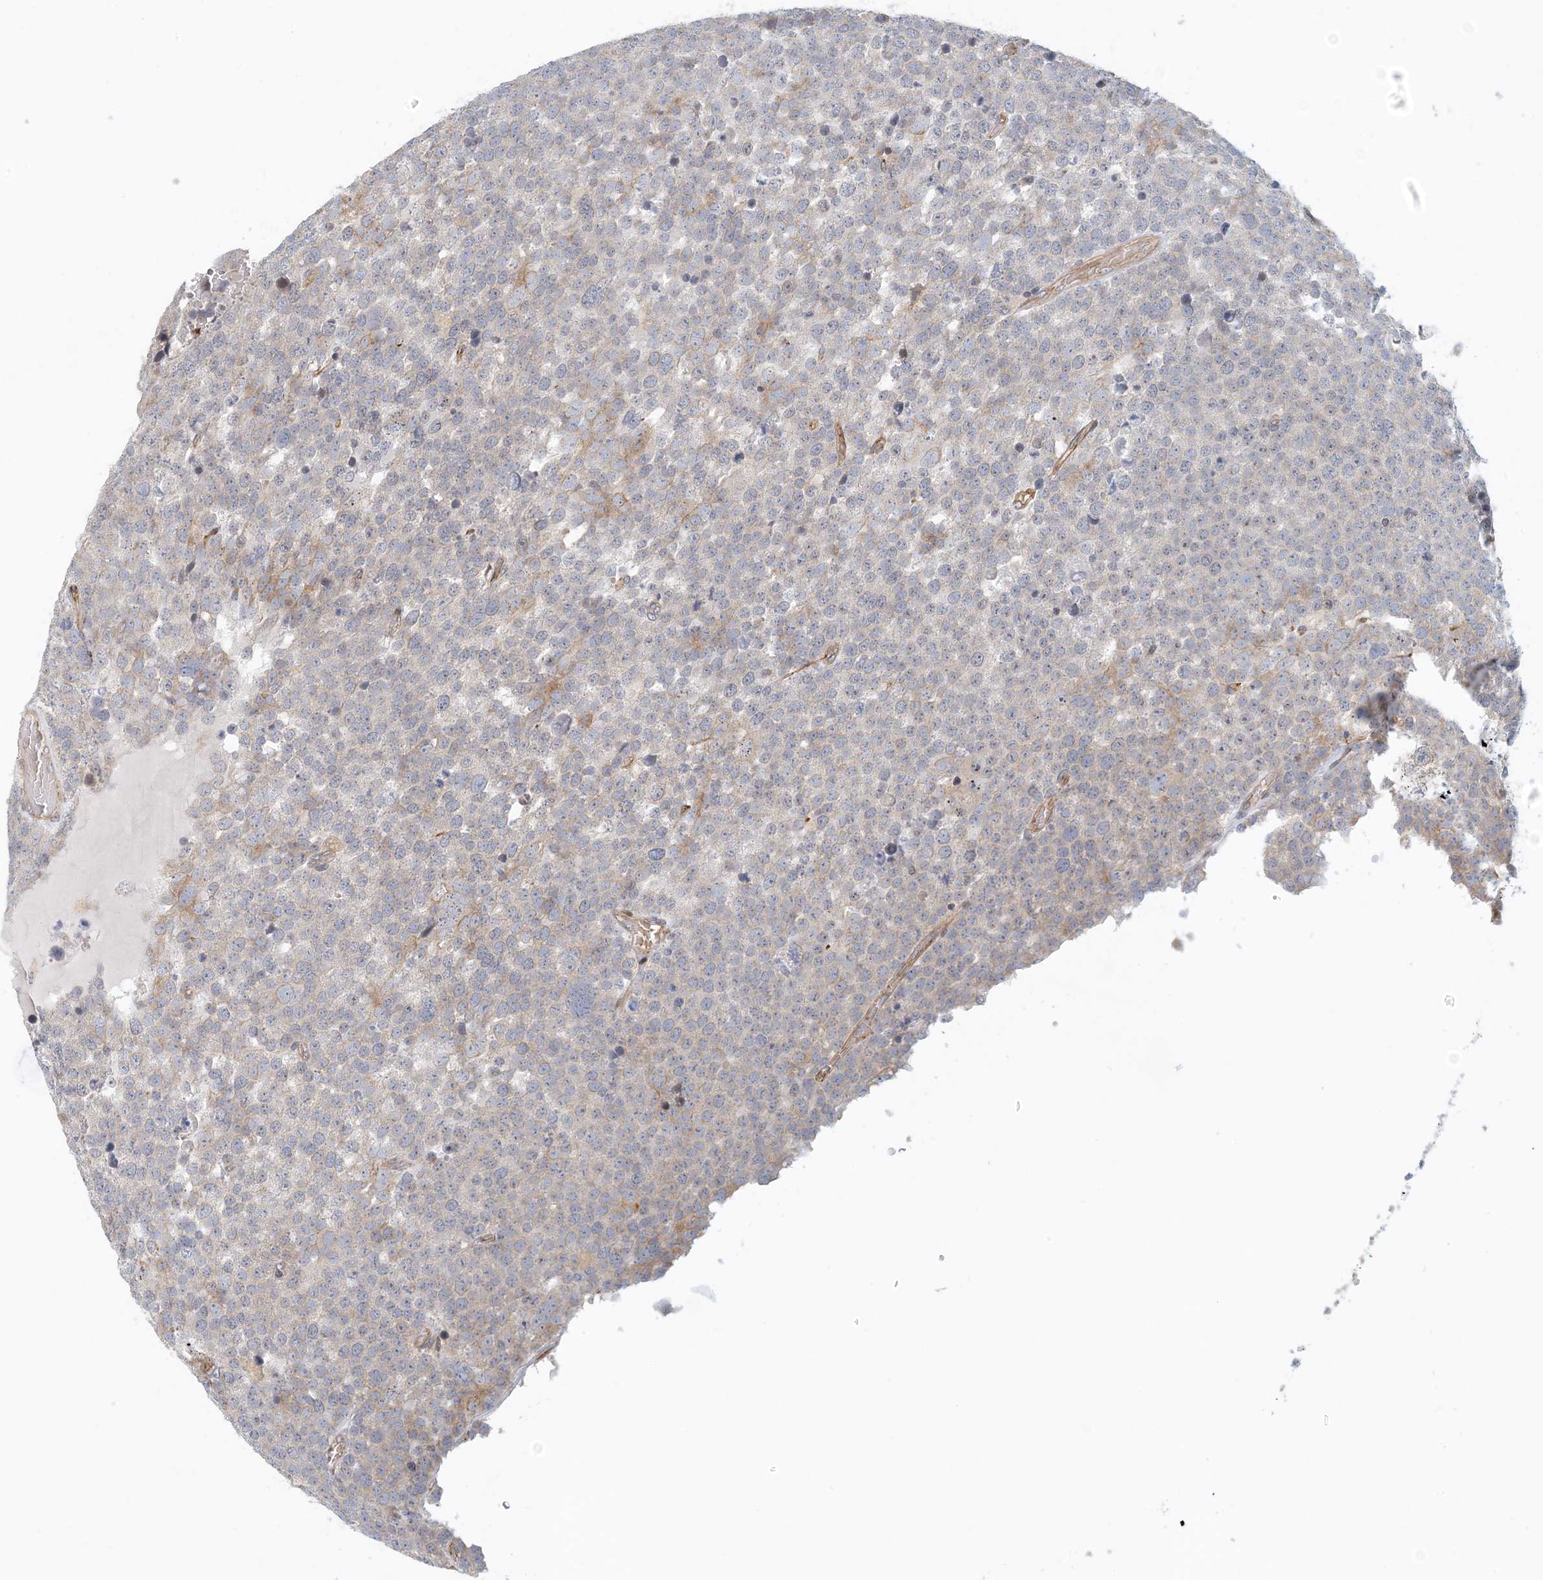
{"staining": {"intensity": "negative", "quantity": "none", "location": "none"}, "tissue": "testis cancer", "cell_type": "Tumor cells", "image_type": "cancer", "snomed": [{"axis": "morphology", "description": "Seminoma, NOS"}, {"axis": "topography", "description": "Testis"}], "caption": "Immunohistochemistry photomicrograph of seminoma (testis) stained for a protein (brown), which demonstrates no positivity in tumor cells.", "gene": "MAPKBP1", "patient": {"sex": "male", "age": 71}}